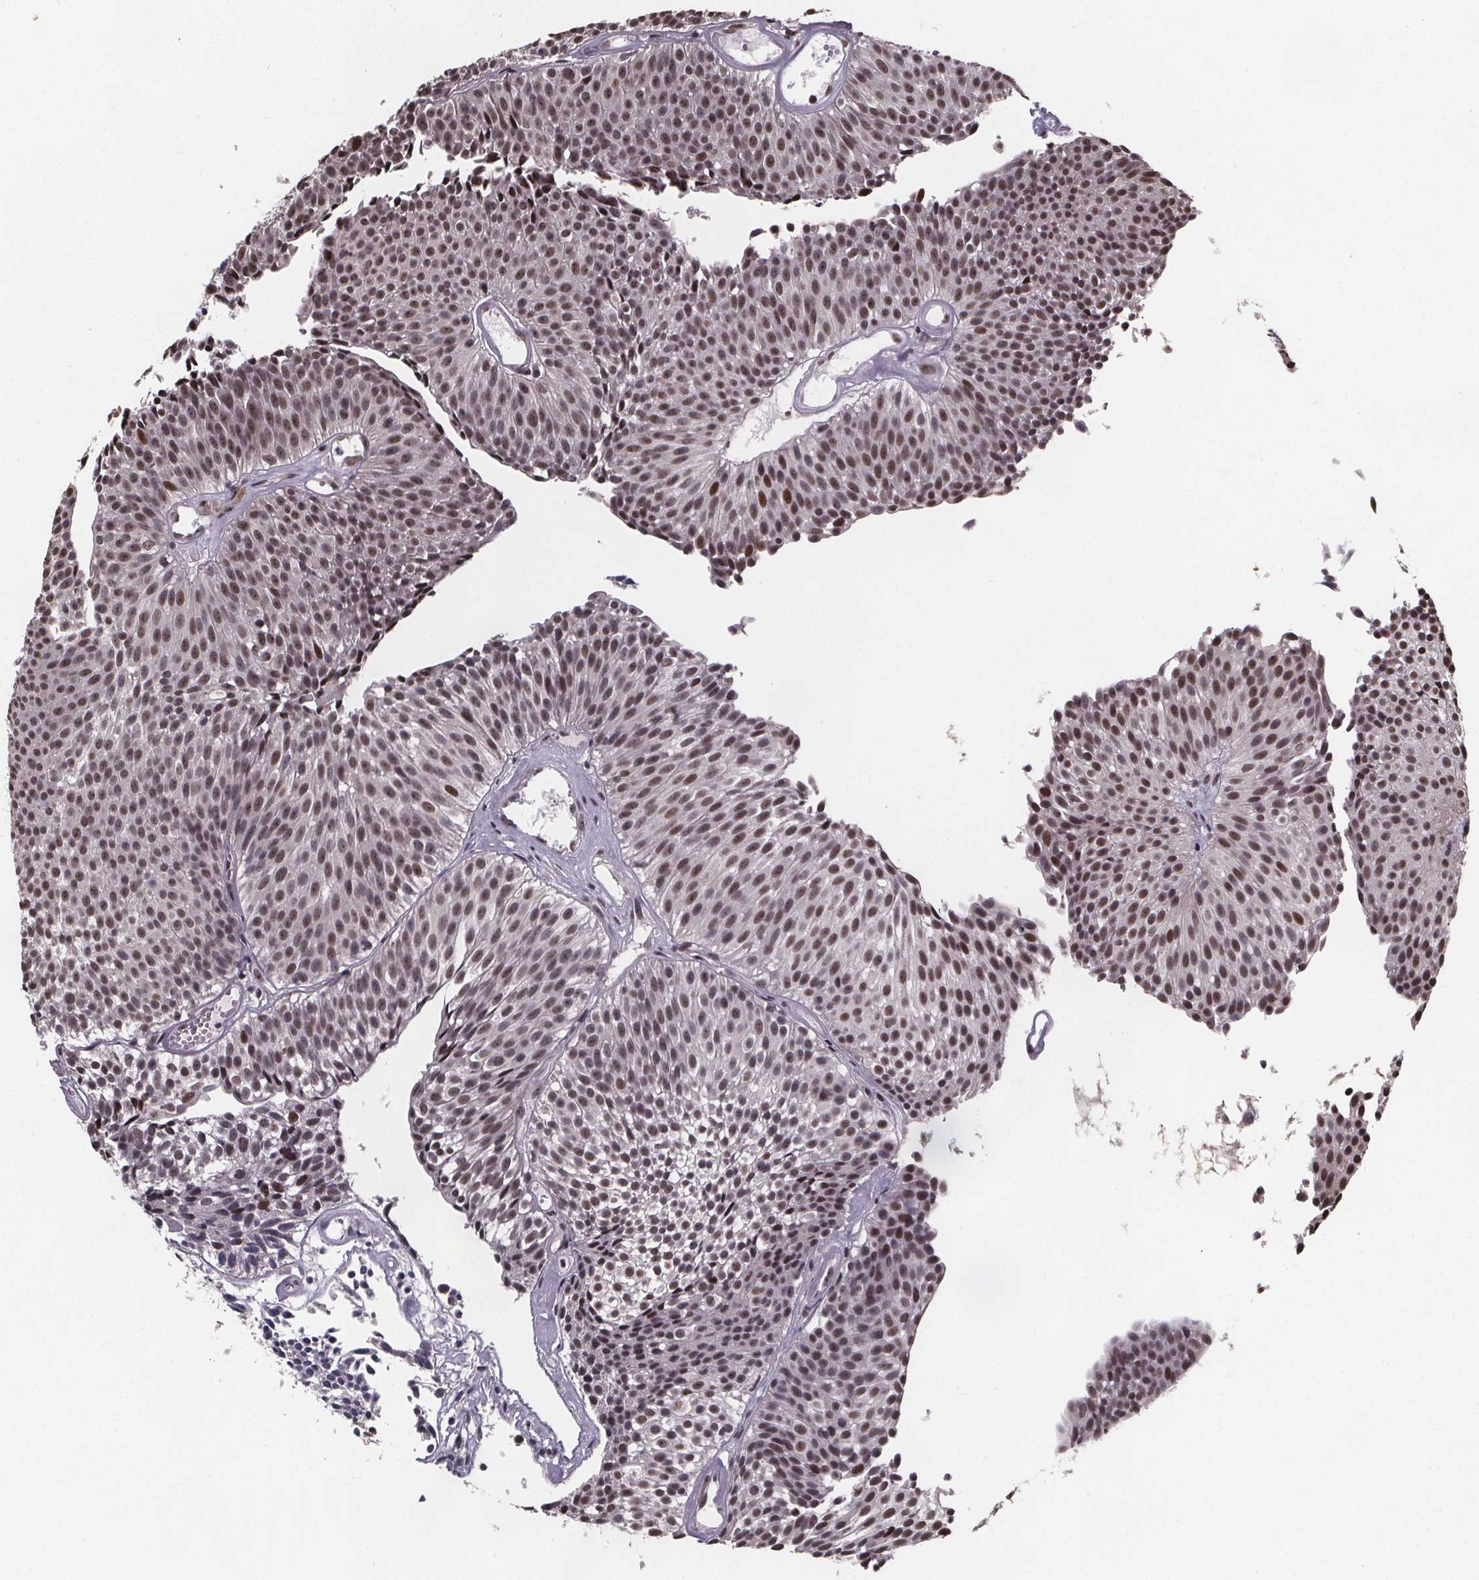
{"staining": {"intensity": "moderate", "quantity": ">75%", "location": "nuclear"}, "tissue": "urothelial cancer", "cell_type": "Tumor cells", "image_type": "cancer", "snomed": [{"axis": "morphology", "description": "Urothelial carcinoma, Low grade"}, {"axis": "topography", "description": "Urinary bladder"}], "caption": "Moderate nuclear expression for a protein is identified in about >75% of tumor cells of low-grade urothelial carcinoma using immunohistochemistry (IHC).", "gene": "U2SURP", "patient": {"sex": "male", "age": 63}}